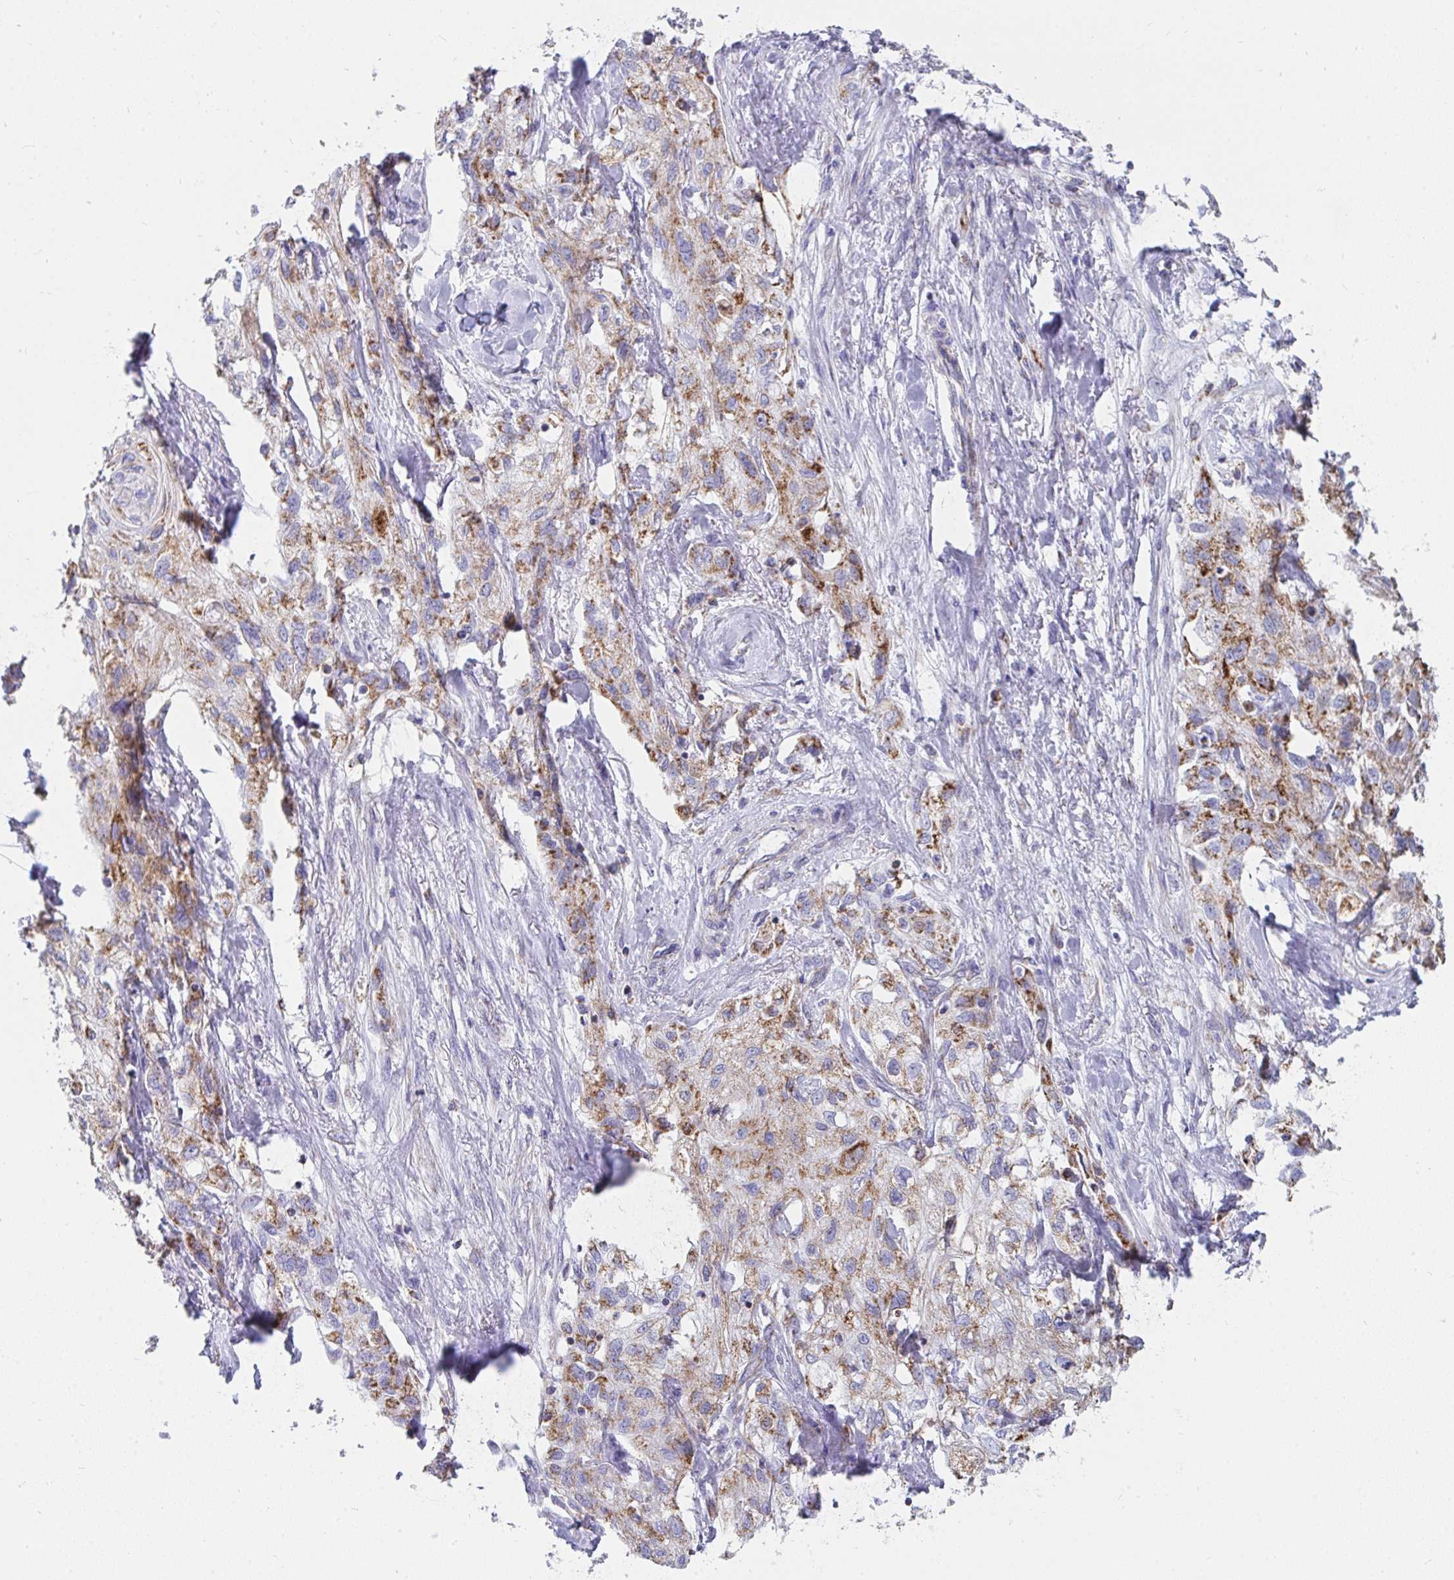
{"staining": {"intensity": "moderate", "quantity": ">75%", "location": "cytoplasmic/membranous"}, "tissue": "skin cancer", "cell_type": "Tumor cells", "image_type": "cancer", "snomed": [{"axis": "morphology", "description": "Squamous cell carcinoma, NOS"}, {"axis": "topography", "description": "Skin"}, {"axis": "topography", "description": "Vulva"}], "caption": "Immunohistochemistry staining of skin cancer (squamous cell carcinoma), which demonstrates medium levels of moderate cytoplasmic/membranous positivity in approximately >75% of tumor cells indicating moderate cytoplasmic/membranous protein staining. The staining was performed using DAB (3,3'-diaminobenzidine) (brown) for protein detection and nuclei were counterstained in hematoxylin (blue).", "gene": "AIFM1", "patient": {"sex": "female", "age": 86}}